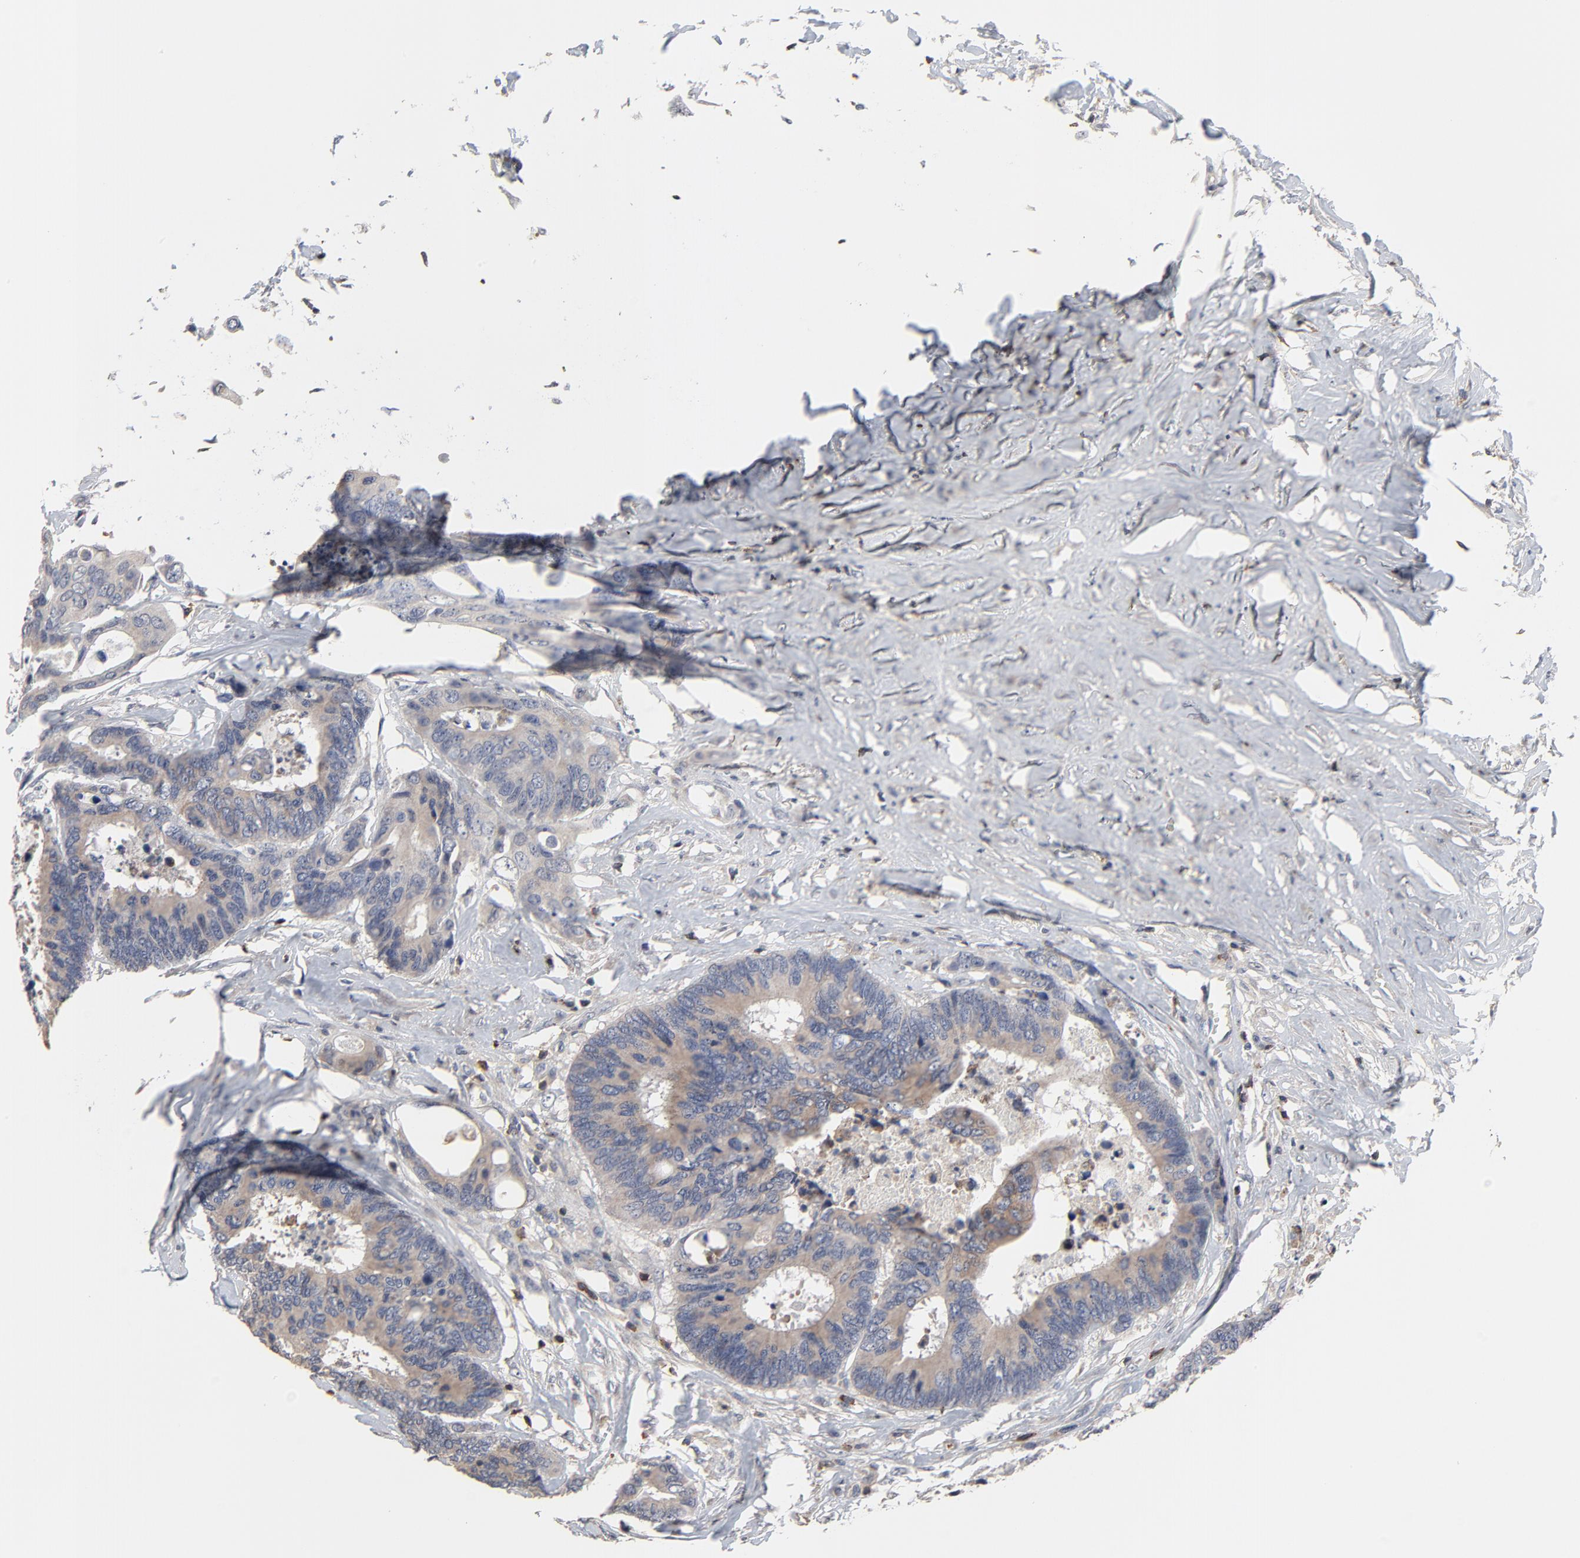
{"staining": {"intensity": "moderate", "quantity": ">75%", "location": "cytoplasmic/membranous"}, "tissue": "colorectal cancer", "cell_type": "Tumor cells", "image_type": "cancer", "snomed": [{"axis": "morphology", "description": "Adenocarcinoma, NOS"}, {"axis": "topography", "description": "Rectum"}], "caption": "IHC micrograph of adenocarcinoma (colorectal) stained for a protein (brown), which exhibits medium levels of moderate cytoplasmic/membranous staining in approximately >75% of tumor cells.", "gene": "SKAP1", "patient": {"sex": "male", "age": 55}}